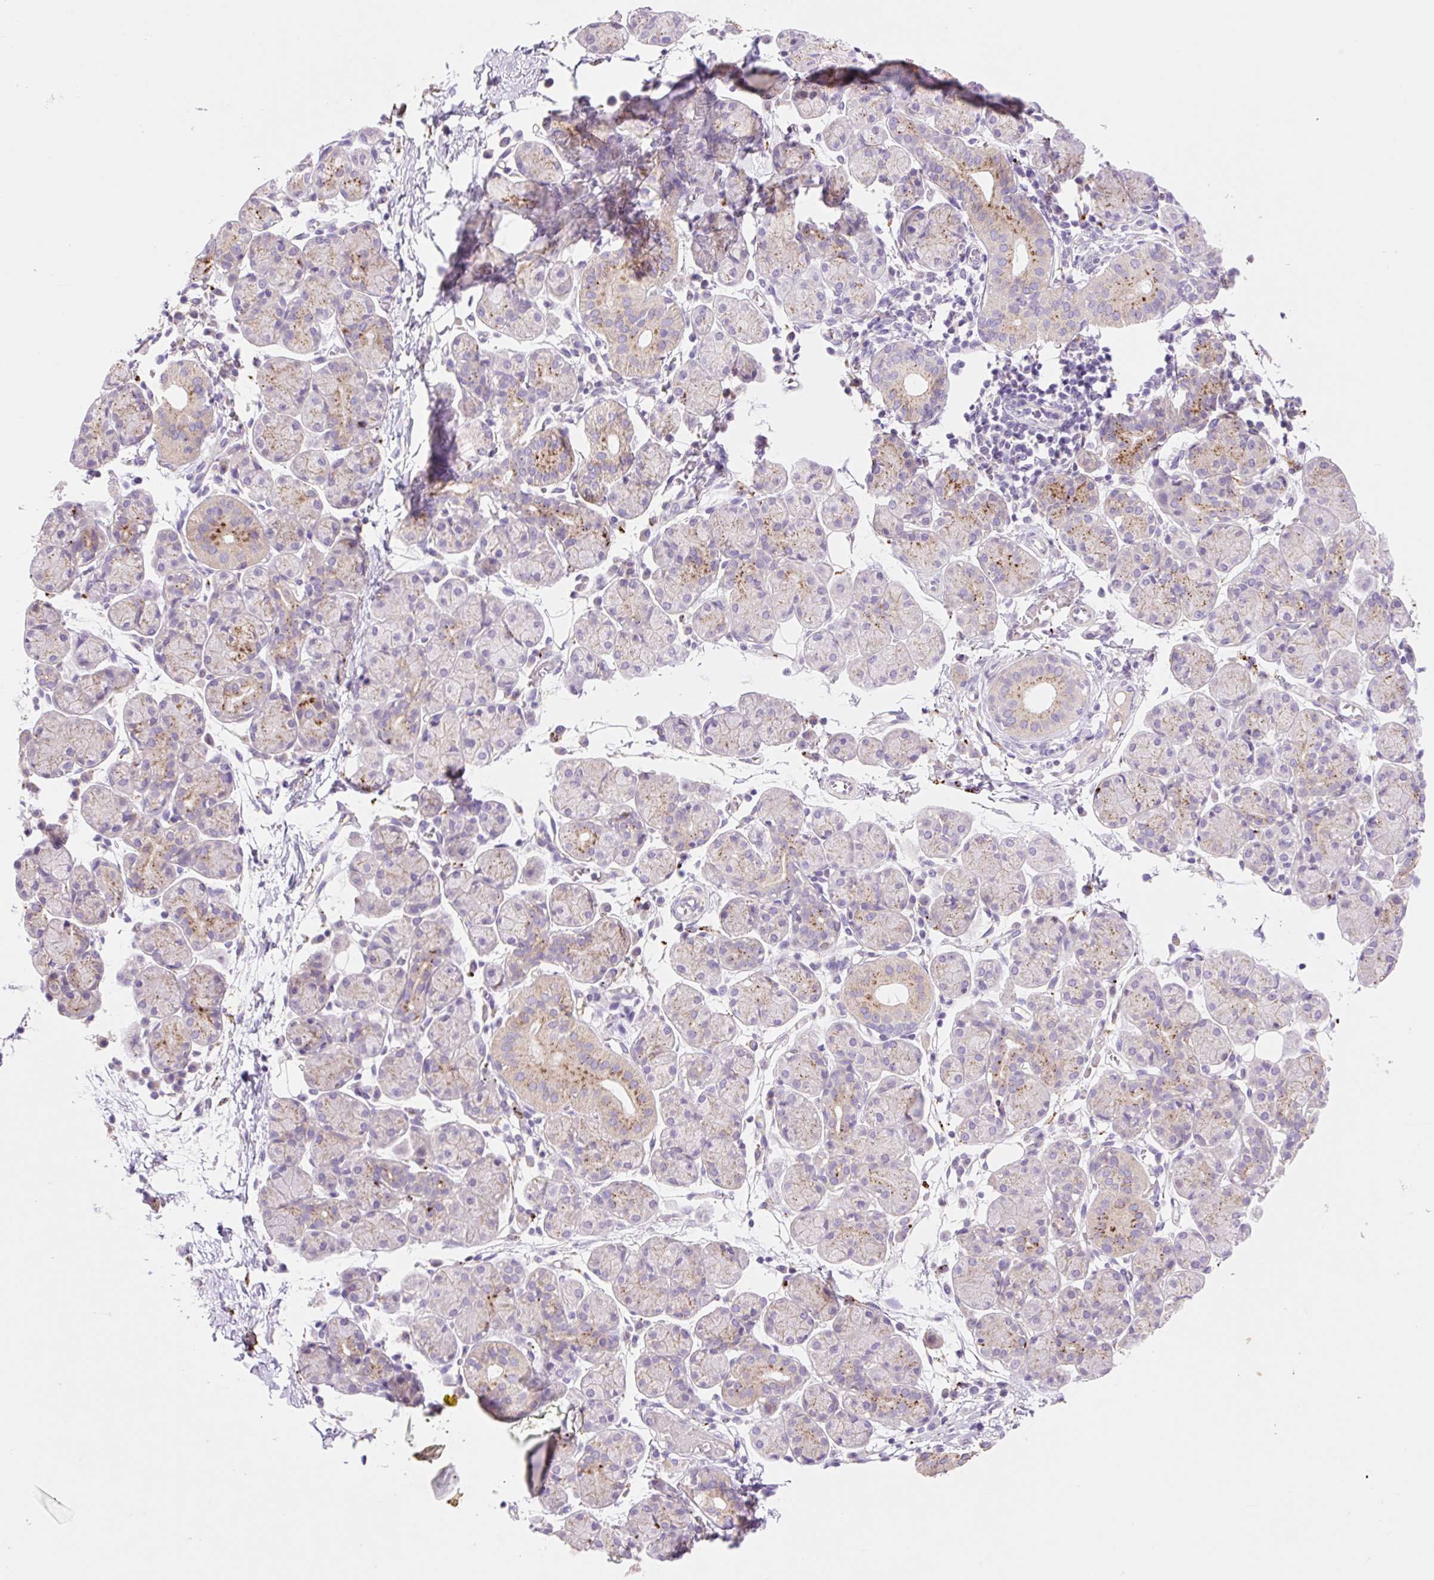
{"staining": {"intensity": "moderate", "quantity": "<25%", "location": "cytoplasmic/membranous"}, "tissue": "salivary gland", "cell_type": "Glandular cells", "image_type": "normal", "snomed": [{"axis": "morphology", "description": "Normal tissue, NOS"}, {"axis": "morphology", "description": "Inflammation, NOS"}, {"axis": "topography", "description": "Lymph node"}, {"axis": "topography", "description": "Salivary gland"}], "caption": "Glandular cells reveal low levels of moderate cytoplasmic/membranous expression in approximately <25% of cells in unremarkable salivary gland.", "gene": "HEXA", "patient": {"sex": "male", "age": 3}}